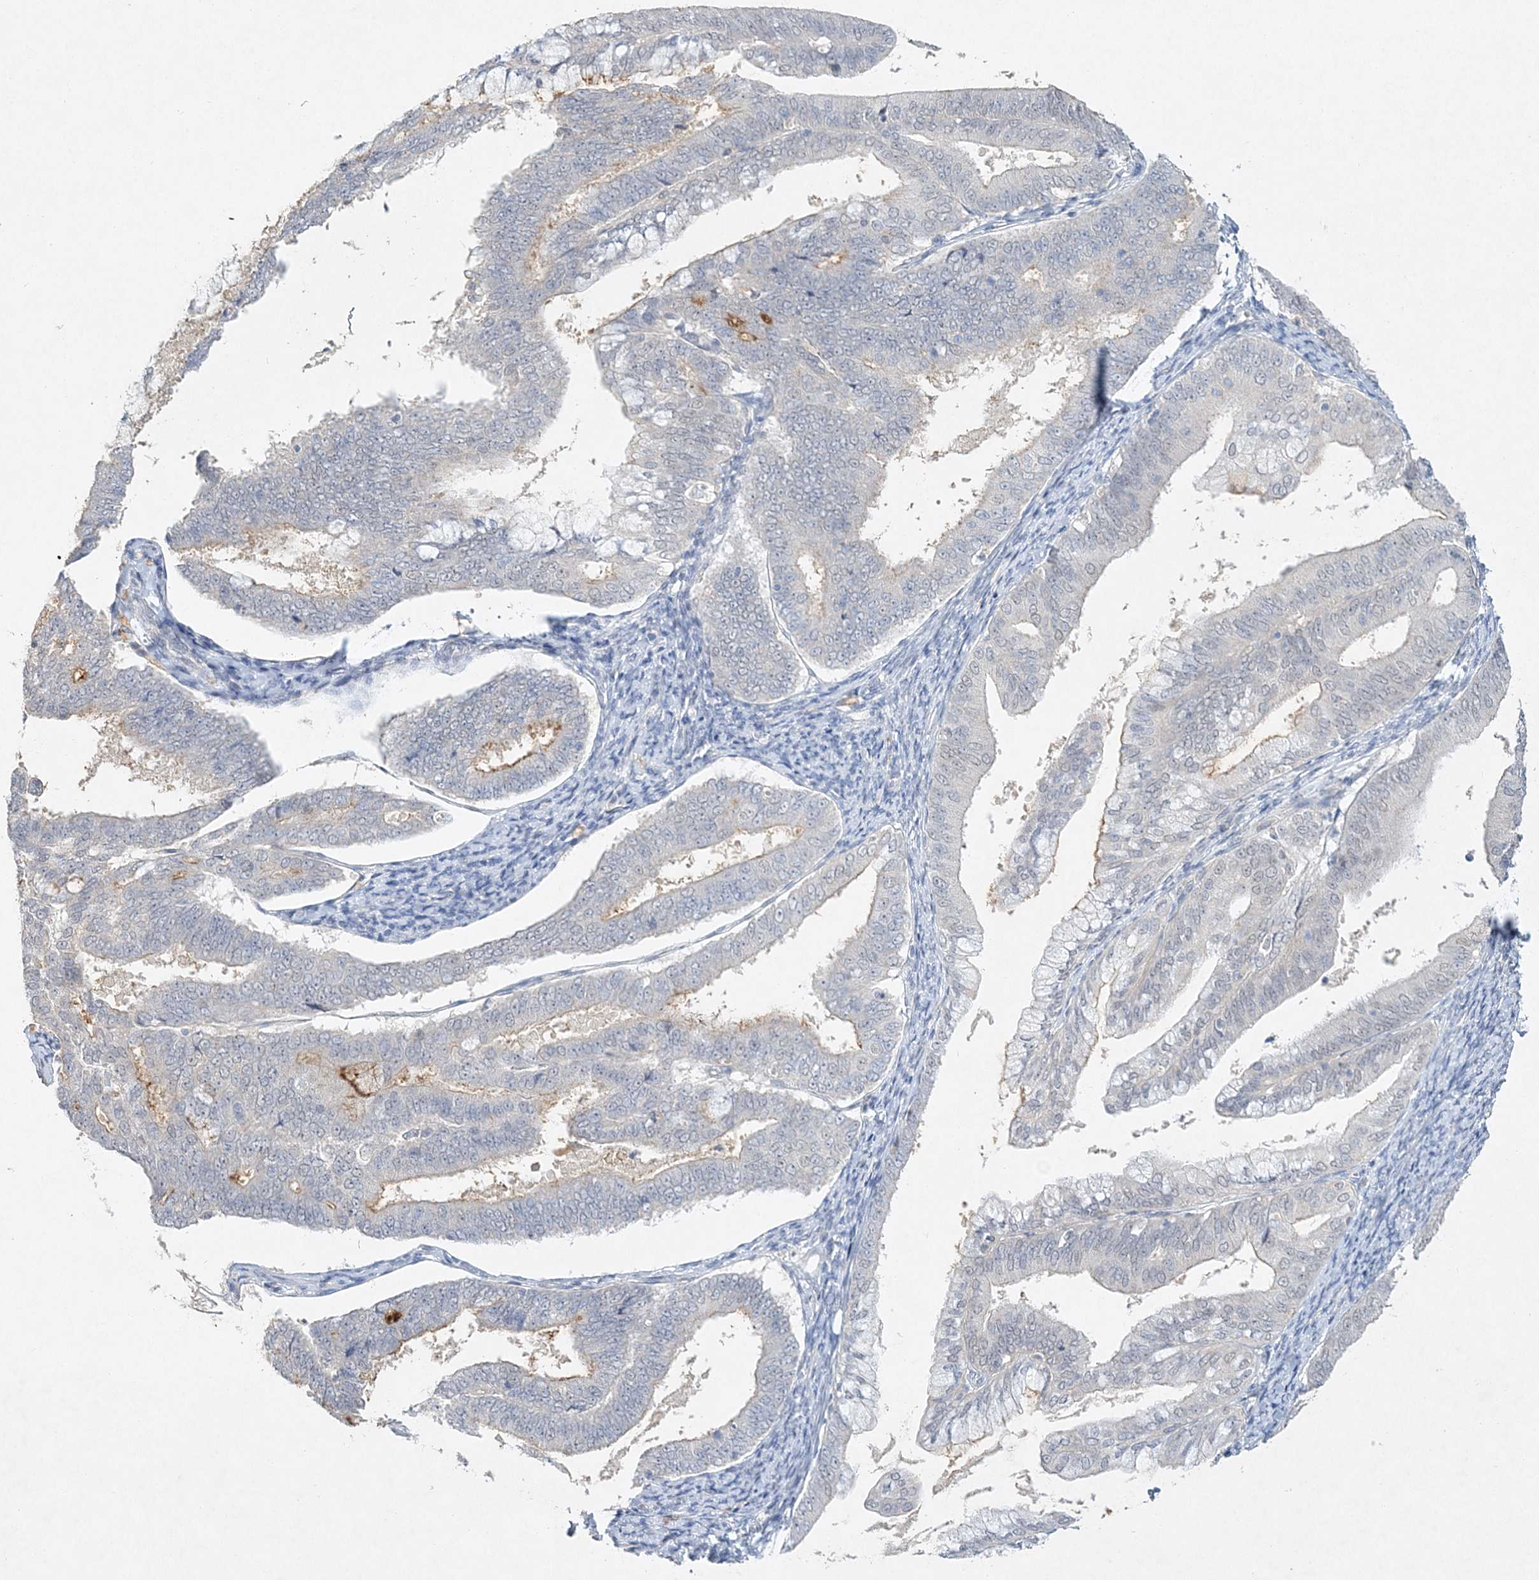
{"staining": {"intensity": "weak", "quantity": "<25%", "location": "cytoplasmic/membranous"}, "tissue": "endometrial cancer", "cell_type": "Tumor cells", "image_type": "cancer", "snomed": [{"axis": "morphology", "description": "Adenocarcinoma, NOS"}, {"axis": "topography", "description": "Endometrium"}], "caption": "IHC of endometrial cancer shows no staining in tumor cells.", "gene": "MAT2B", "patient": {"sex": "female", "age": 63}}